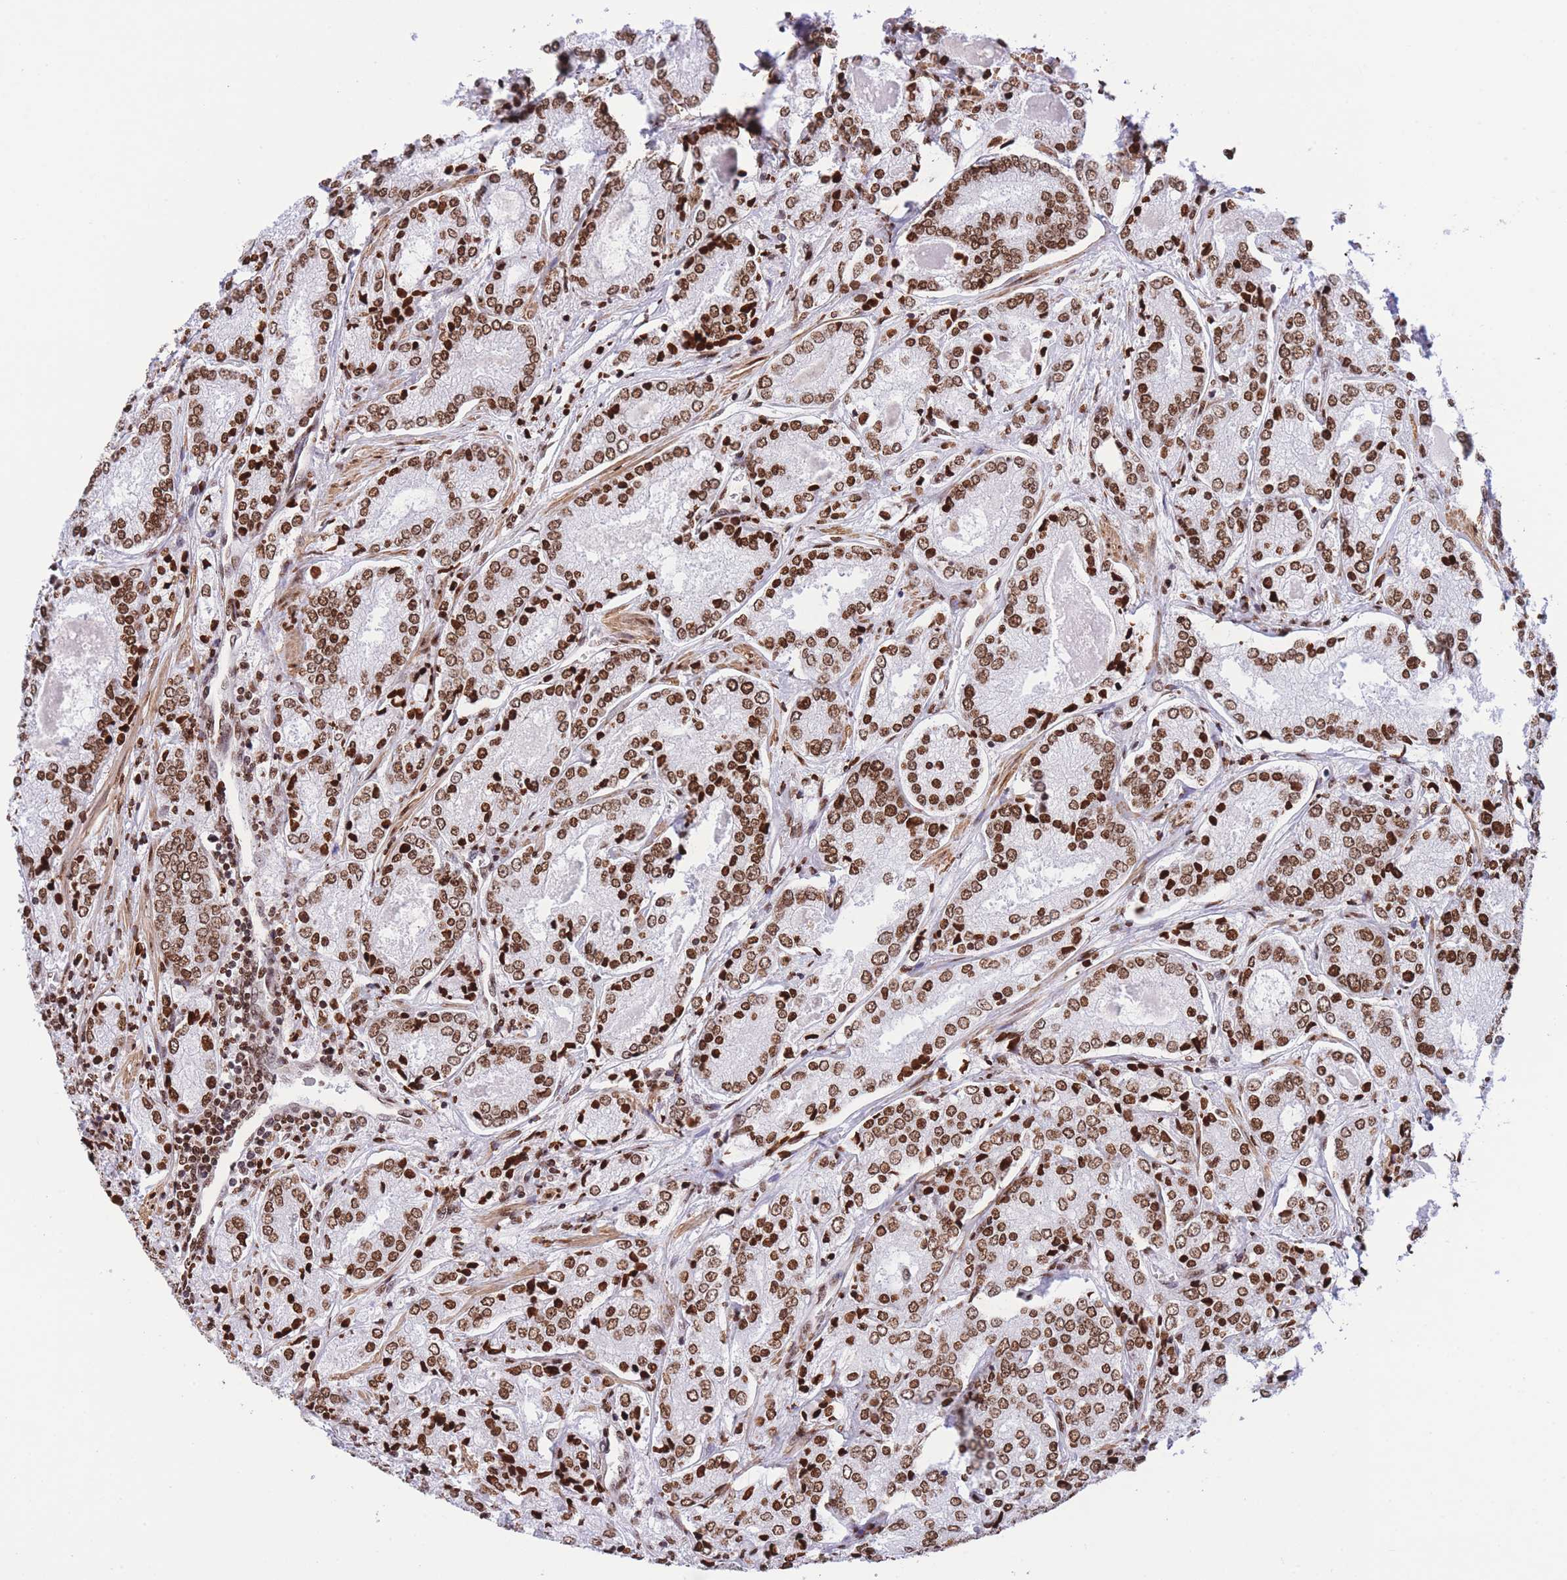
{"staining": {"intensity": "strong", "quantity": ">75%", "location": "nuclear"}, "tissue": "prostate cancer", "cell_type": "Tumor cells", "image_type": "cancer", "snomed": [{"axis": "morphology", "description": "Adenocarcinoma, High grade"}, {"axis": "topography", "description": "Prostate"}], "caption": "Immunohistochemical staining of human high-grade adenocarcinoma (prostate) demonstrates high levels of strong nuclear protein staining in approximately >75% of tumor cells.", "gene": "H2BC11", "patient": {"sex": "male", "age": 63}}